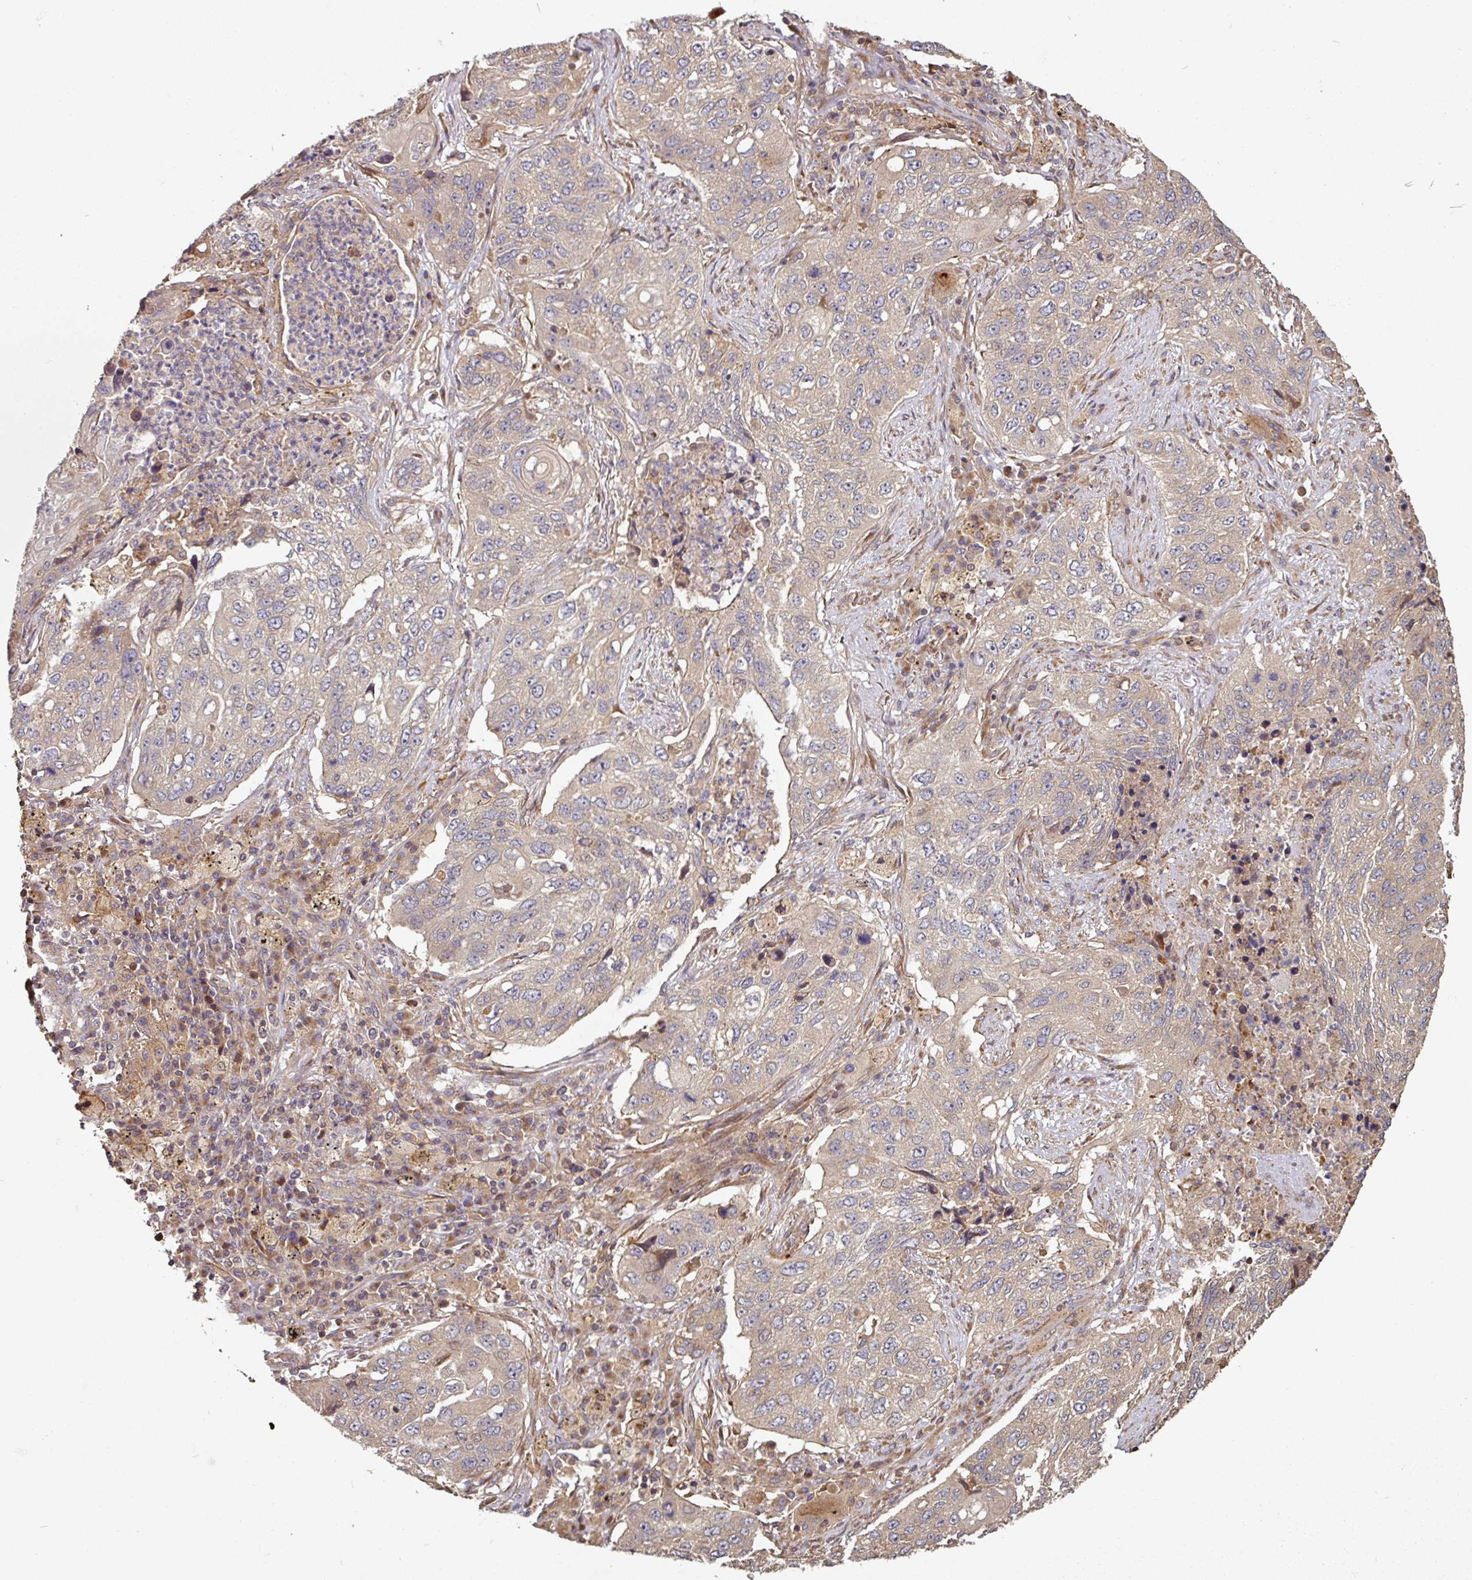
{"staining": {"intensity": "weak", "quantity": "25%-75%", "location": "cytoplasmic/membranous"}, "tissue": "lung cancer", "cell_type": "Tumor cells", "image_type": "cancer", "snomed": [{"axis": "morphology", "description": "Squamous cell carcinoma, NOS"}, {"axis": "topography", "description": "Lung"}], "caption": "Squamous cell carcinoma (lung) stained for a protein demonstrates weak cytoplasmic/membranous positivity in tumor cells.", "gene": "SIK1", "patient": {"sex": "female", "age": 63}}